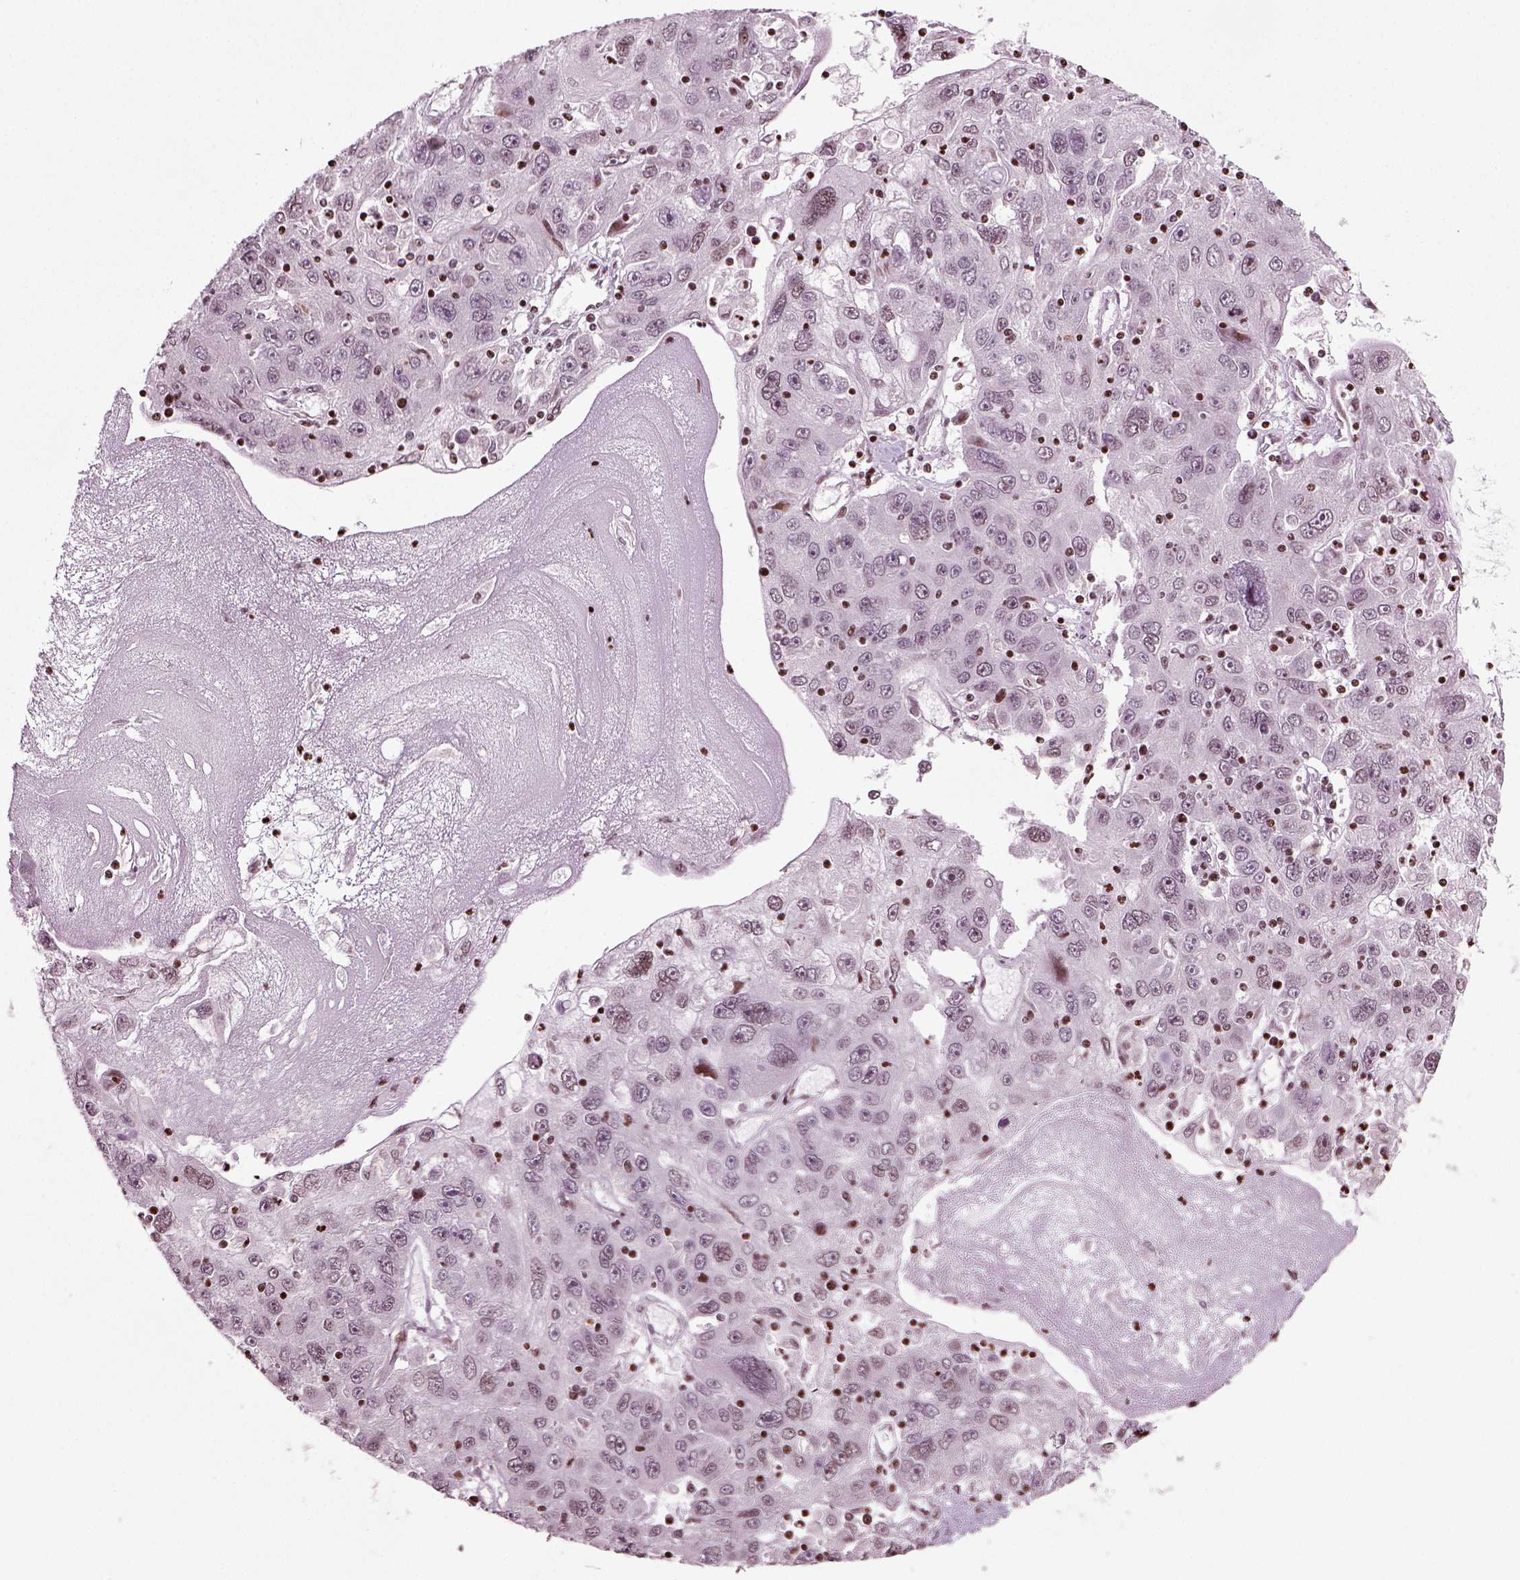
{"staining": {"intensity": "negative", "quantity": "none", "location": "none"}, "tissue": "stomach cancer", "cell_type": "Tumor cells", "image_type": "cancer", "snomed": [{"axis": "morphology", "description": "Adenocarcinoma, NOS"}, {"axis": "topography", "description": "Stomach"}], "caption": "High magnification brightfield microscopy of stomach cancer stained with DAB (3,3'-diaminobenzidine) (brown) and counterstained with hematoxylin (blue): tumor cells show no significant staining.", "gene": "HEYL", "patient": {"sex": "male", "age": 56}}